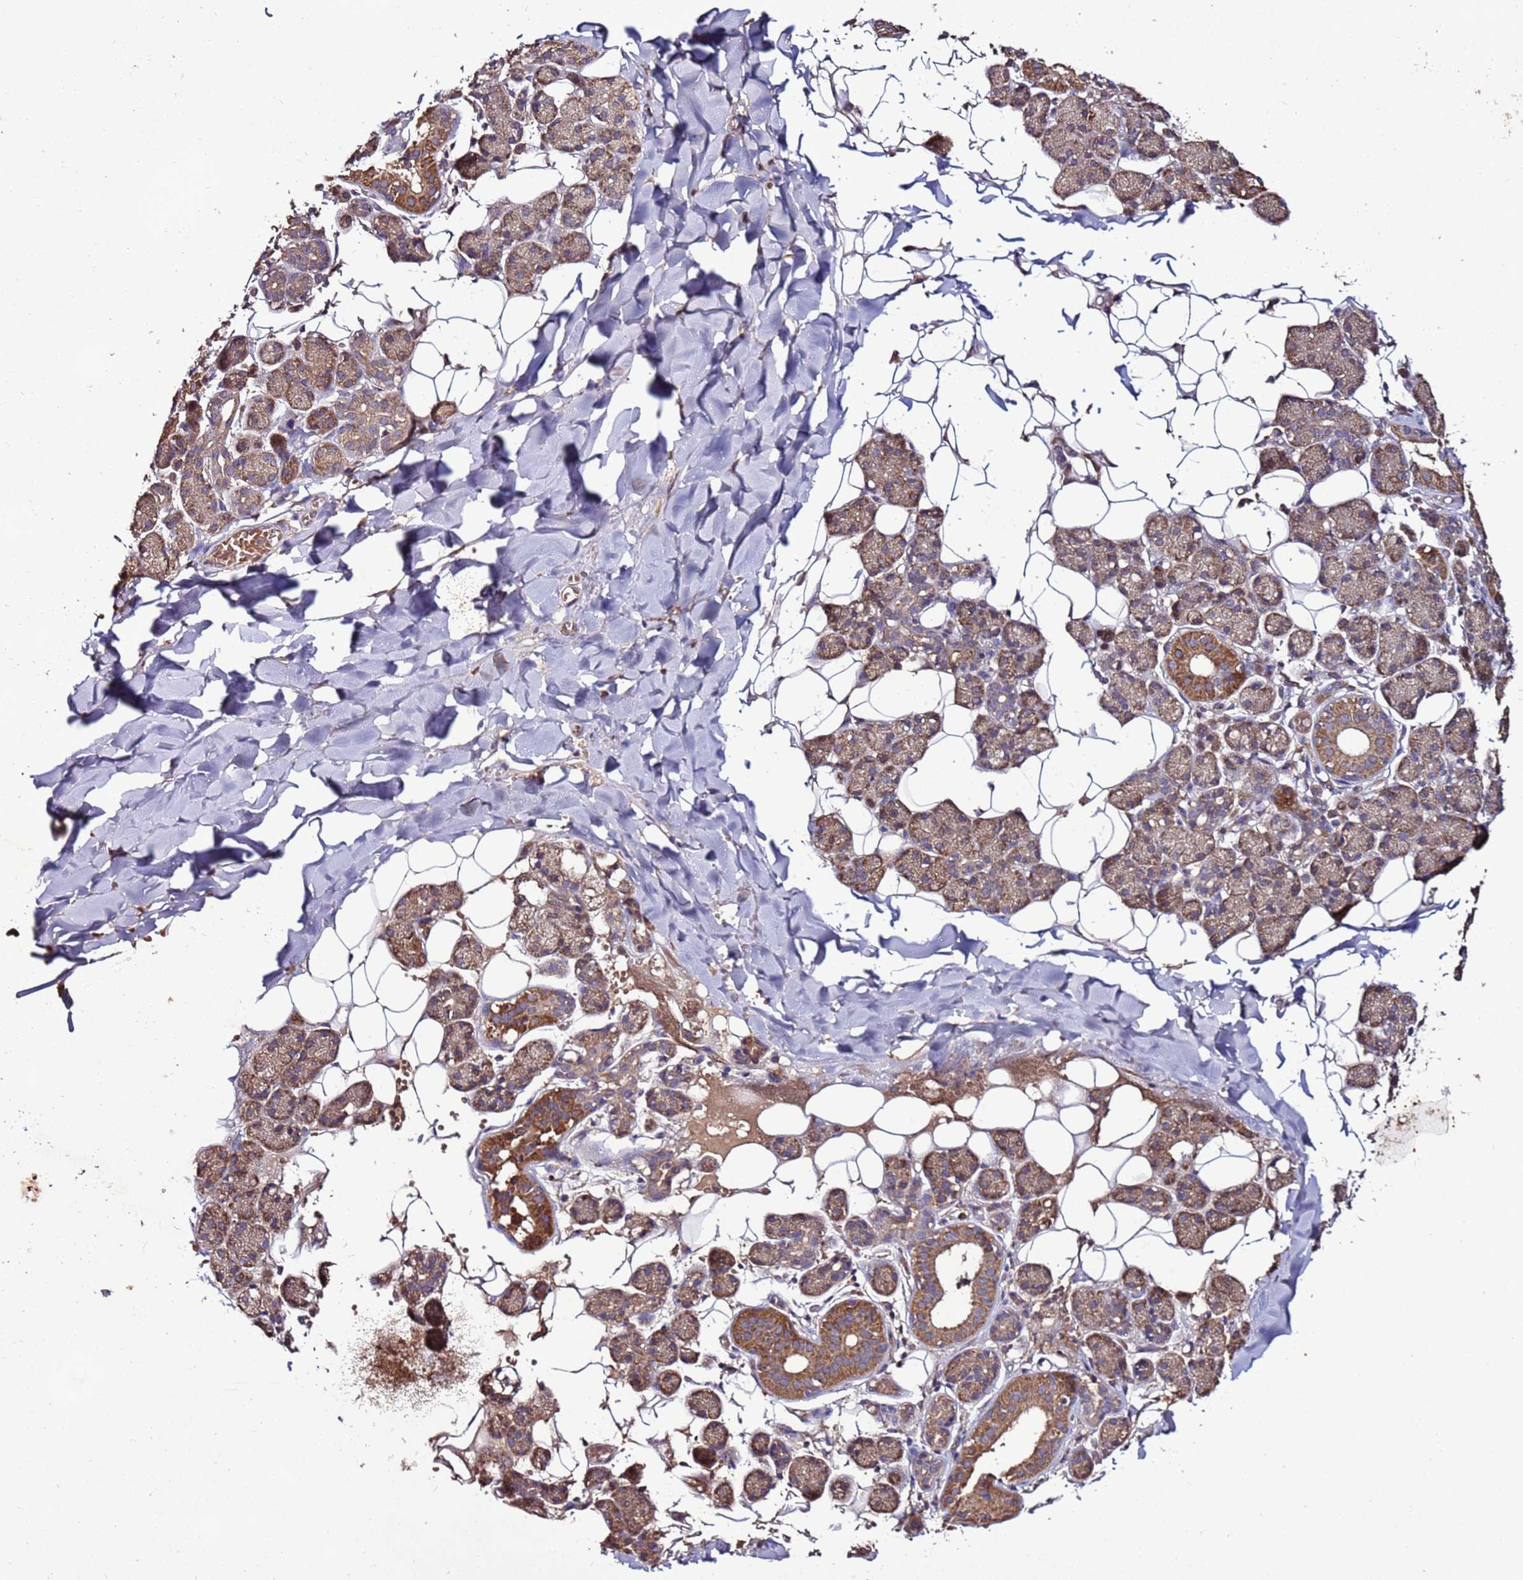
{"staining": {"intensity": "moderate", "quantity": ">75%", "location": "cytoplasmic/membranous"}, "tissue": "salivary gland", "cell_type": "Glandular cells", "image_type": "normal", "snomed": [{"axis": "morphology", "description": "Normal tissue, NOS"}, {"axis": "topography", "description": "Salivary gland"}], "caption": "Salivary gland stained with DAB IHC exhibits medium levels of moderate cytoplasmic/membranous positivity in approximately >75% of glandular cells.", "gene": "RPS15A", "patient": {"sex": "female", "age": 33}}